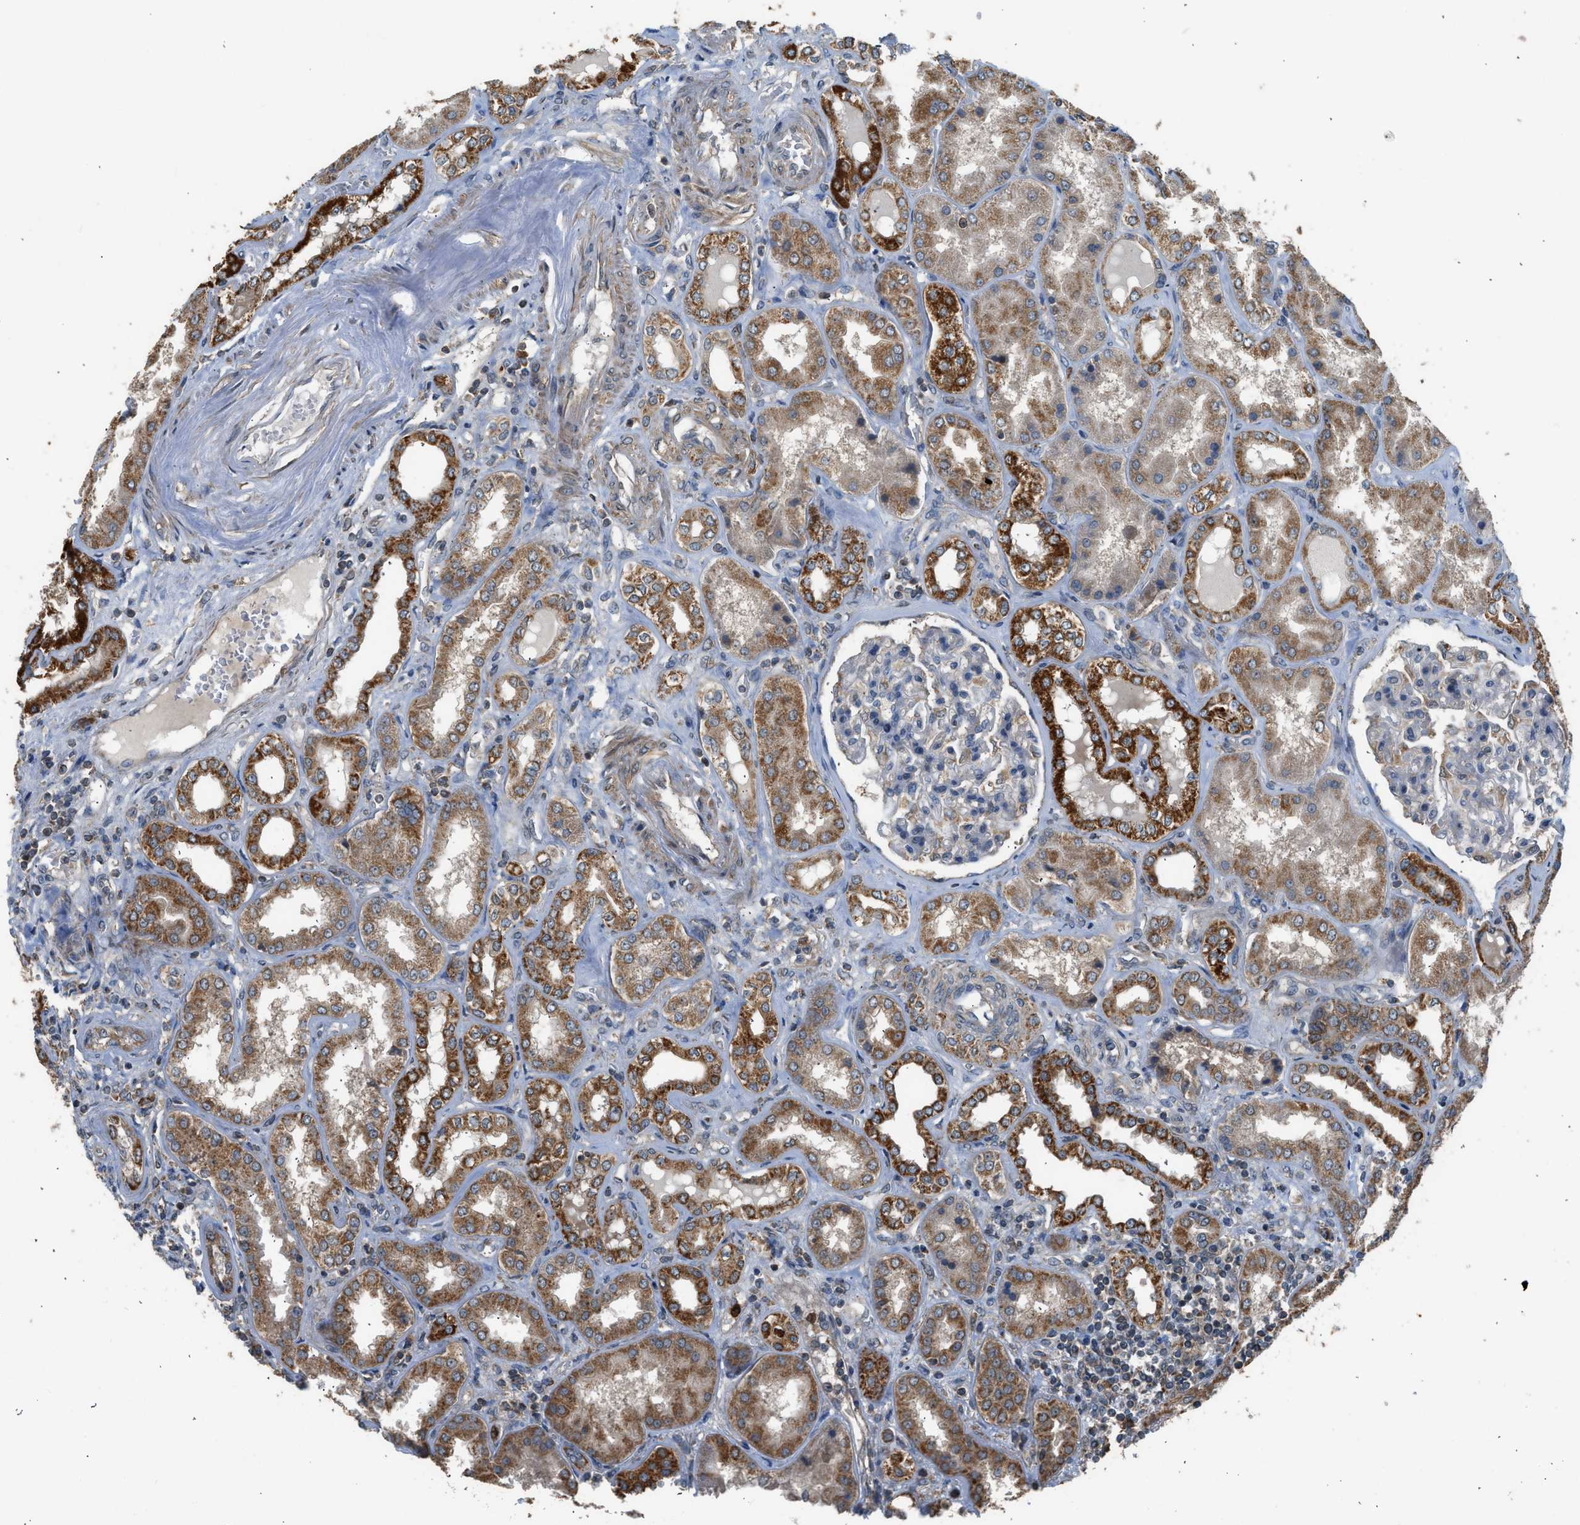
{"staining": {"intensity": "weak", "quantity": ">75%", "location": "cytoplasmic/membranous"}, "tissue": "kidney", "cell_type": "Cells in glomeruli", "image_type": "normal", "snomed": [{"axis": "morphology", "description": "Normal tissue, NOS"}, {"axis": "topography", "description": "Kidney"}], "caption": "This photomicrograph shows IHC staining of normal human kidney, with low weak cytoplasmic/membranous positivity in about >75% of cells in glomeruli.", "gene": "STARD3", "patient": {"sex": "female", "age": 56}}